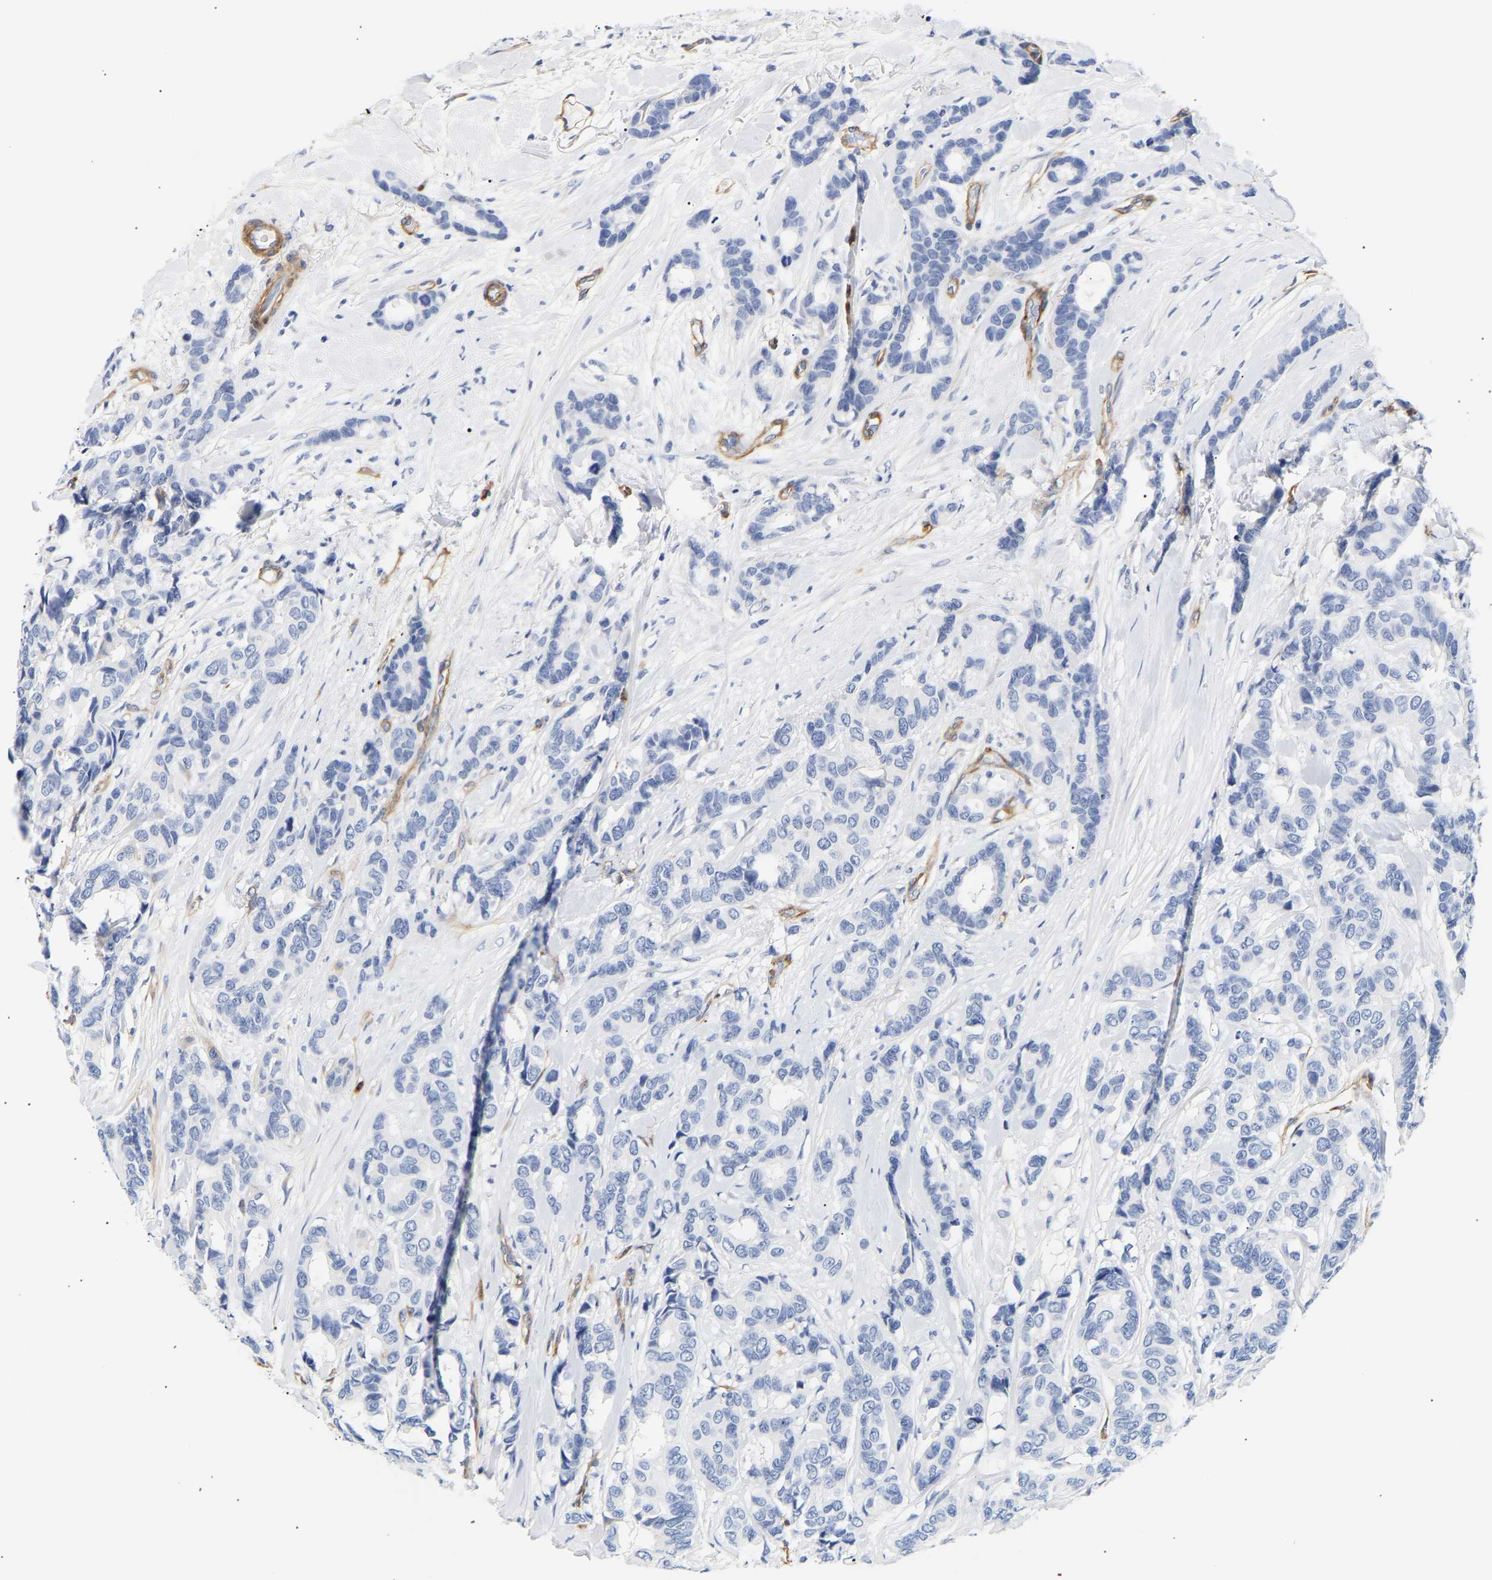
{"staining": {"intensity": "negative", "quantity": "none", "location": "none"}, "tissue": "breast cancer", "cell_type": "Tumor cells", "image_type": "cancer", "snomed": [{"axis": "morphology", "description": "Duct carcinoma"}, {"axis": "topography", "description": "Breast"}], "caption": "This micrograph is of intraductal carcinoma (breast) stained with immunohistochemistry (IHC) to label a protein in brown with the nuclei are counter-stained blue. There is no expression in tumor cells. (IHC, brightfield microscopy, high magnification).", "gene": "IGFBP7", "patient": {"sex": "female", "age": 87}}